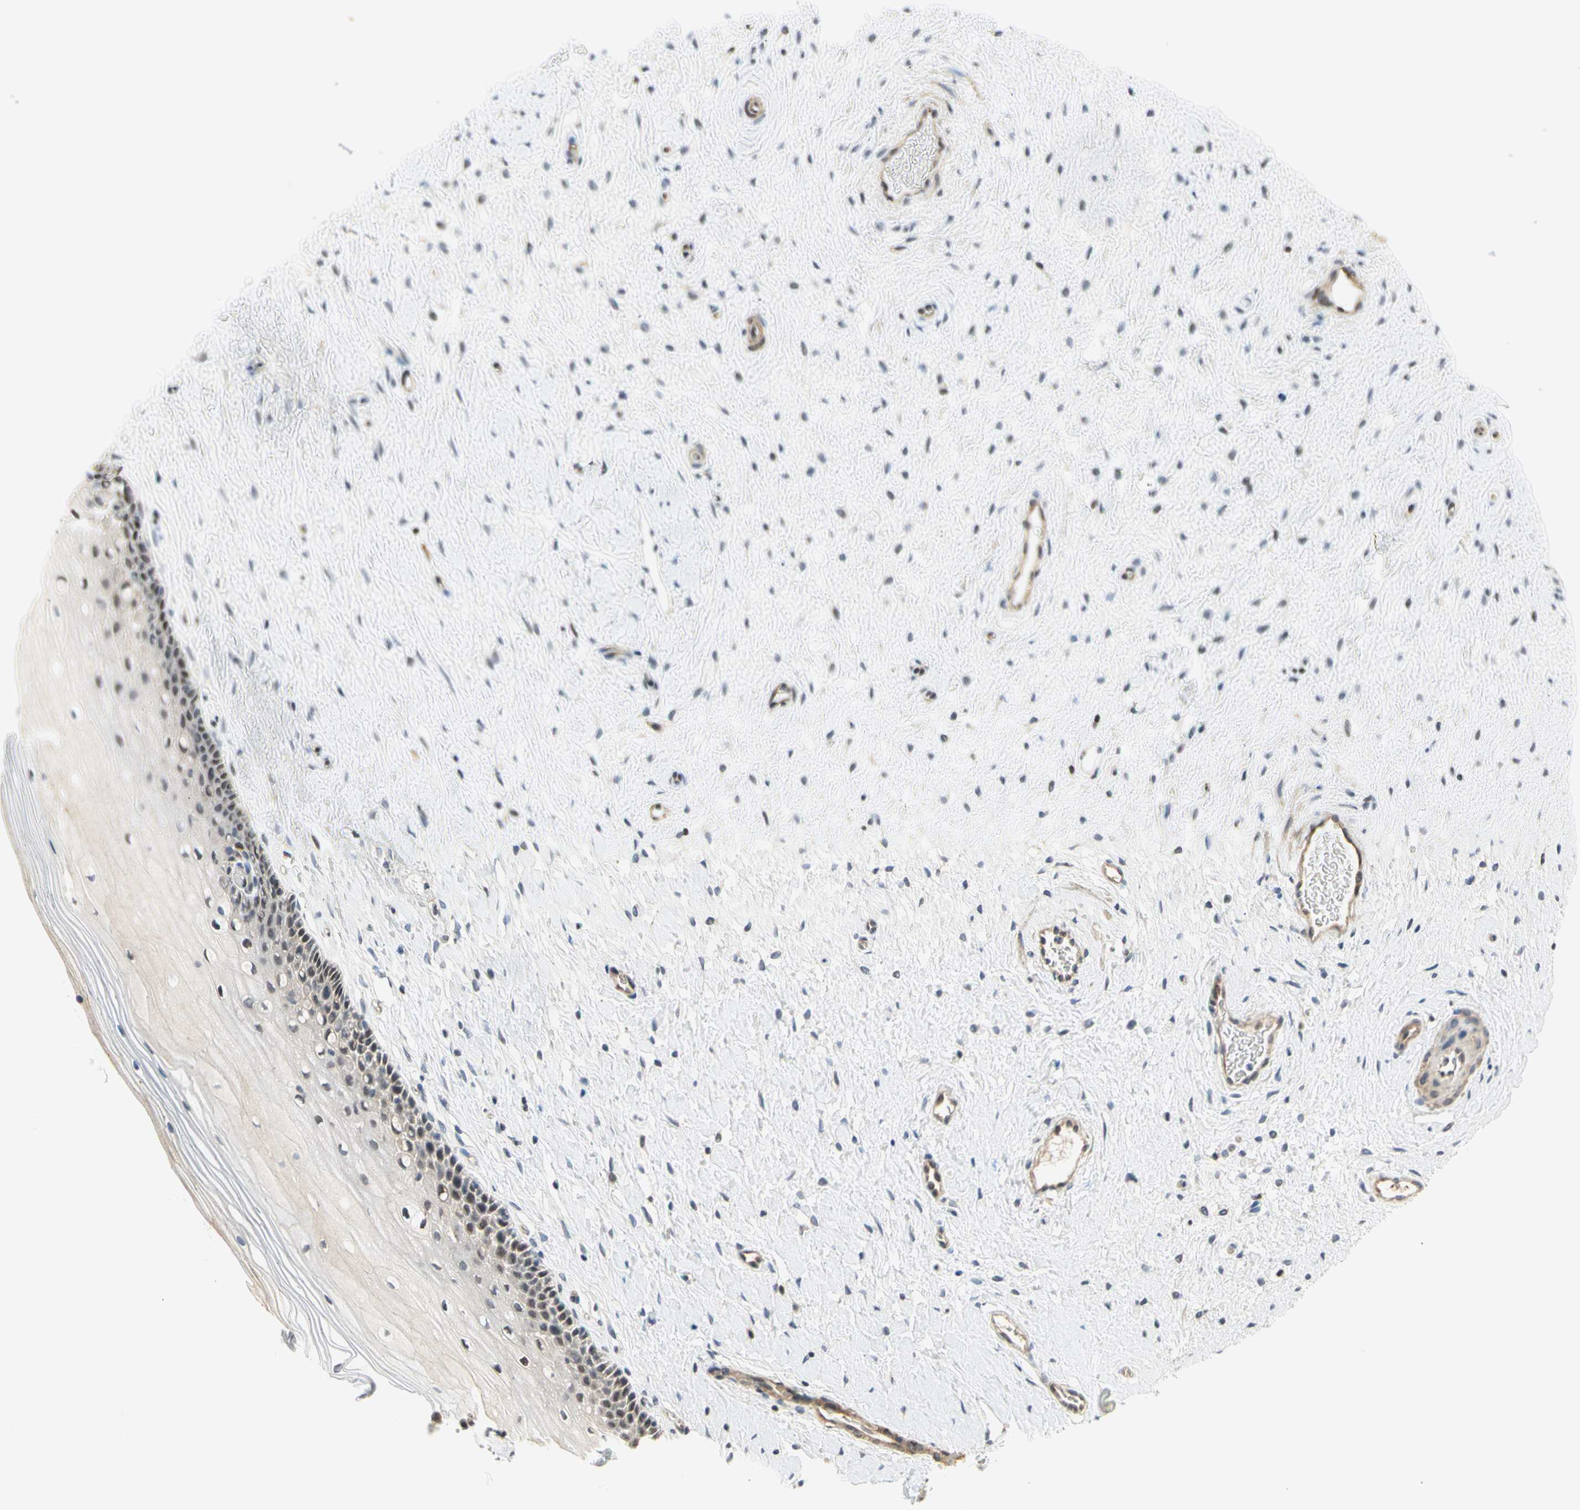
{"staining": {"intensity": "weak", "quantity": "25%-75%", "location": "nuclear"}, "tissue": "cervix", "cell_type": "Glandular cells", "image_type": "normal", "snomed": [{"axis": "morphology", "description": "Normal tissue, NOS"}, {"axis": "topography", "description": "Cervix"}], "caption": "Human cervix stained with a brown dye displays weak nuclear positive positivity in about 25%-75% of glandular cells.", "gene": "IMPG2", "patient": {"sex": "female", "age": 39}}